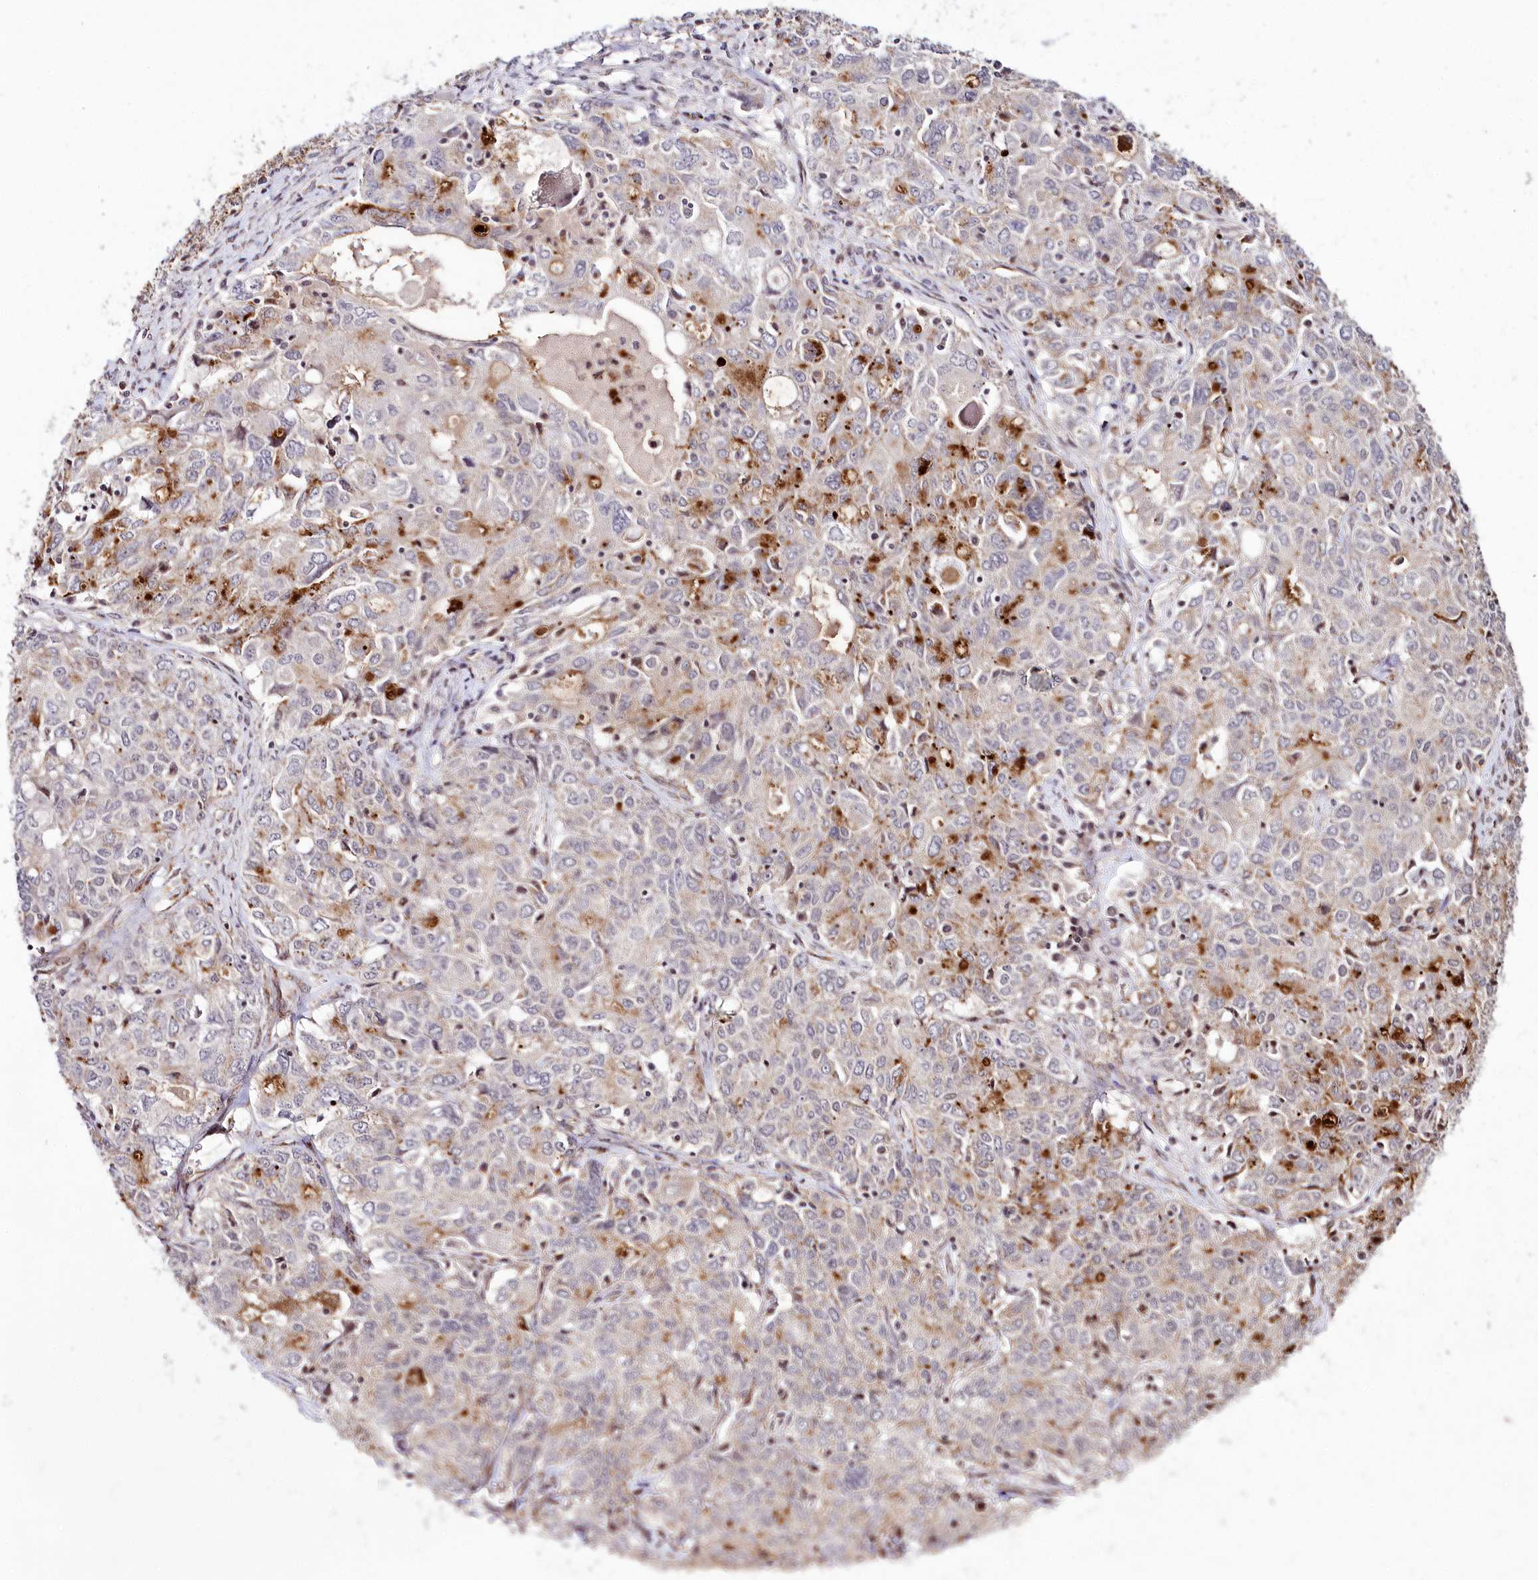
{"staining": {"intensity": "negative", "quantity": "none", "location": "none"}, "tissue": "ovarian cancer", "cell_type": "Tumor cells", "image_type": "cancer", "snomed": [{"axis": "morphology", "description": "Carcinoma, endometroid"}, {"axis": "topography", "description": "Ovary"}], "caption": "A high-resolution histopathology image shows immunohistochemistry (IHC) staining of ovarian endometroid carcinoma, which reveals no significant positivity in tumor cells.", "gene": "HOXC8", "patient": {"sex": "female", "age": 62}}